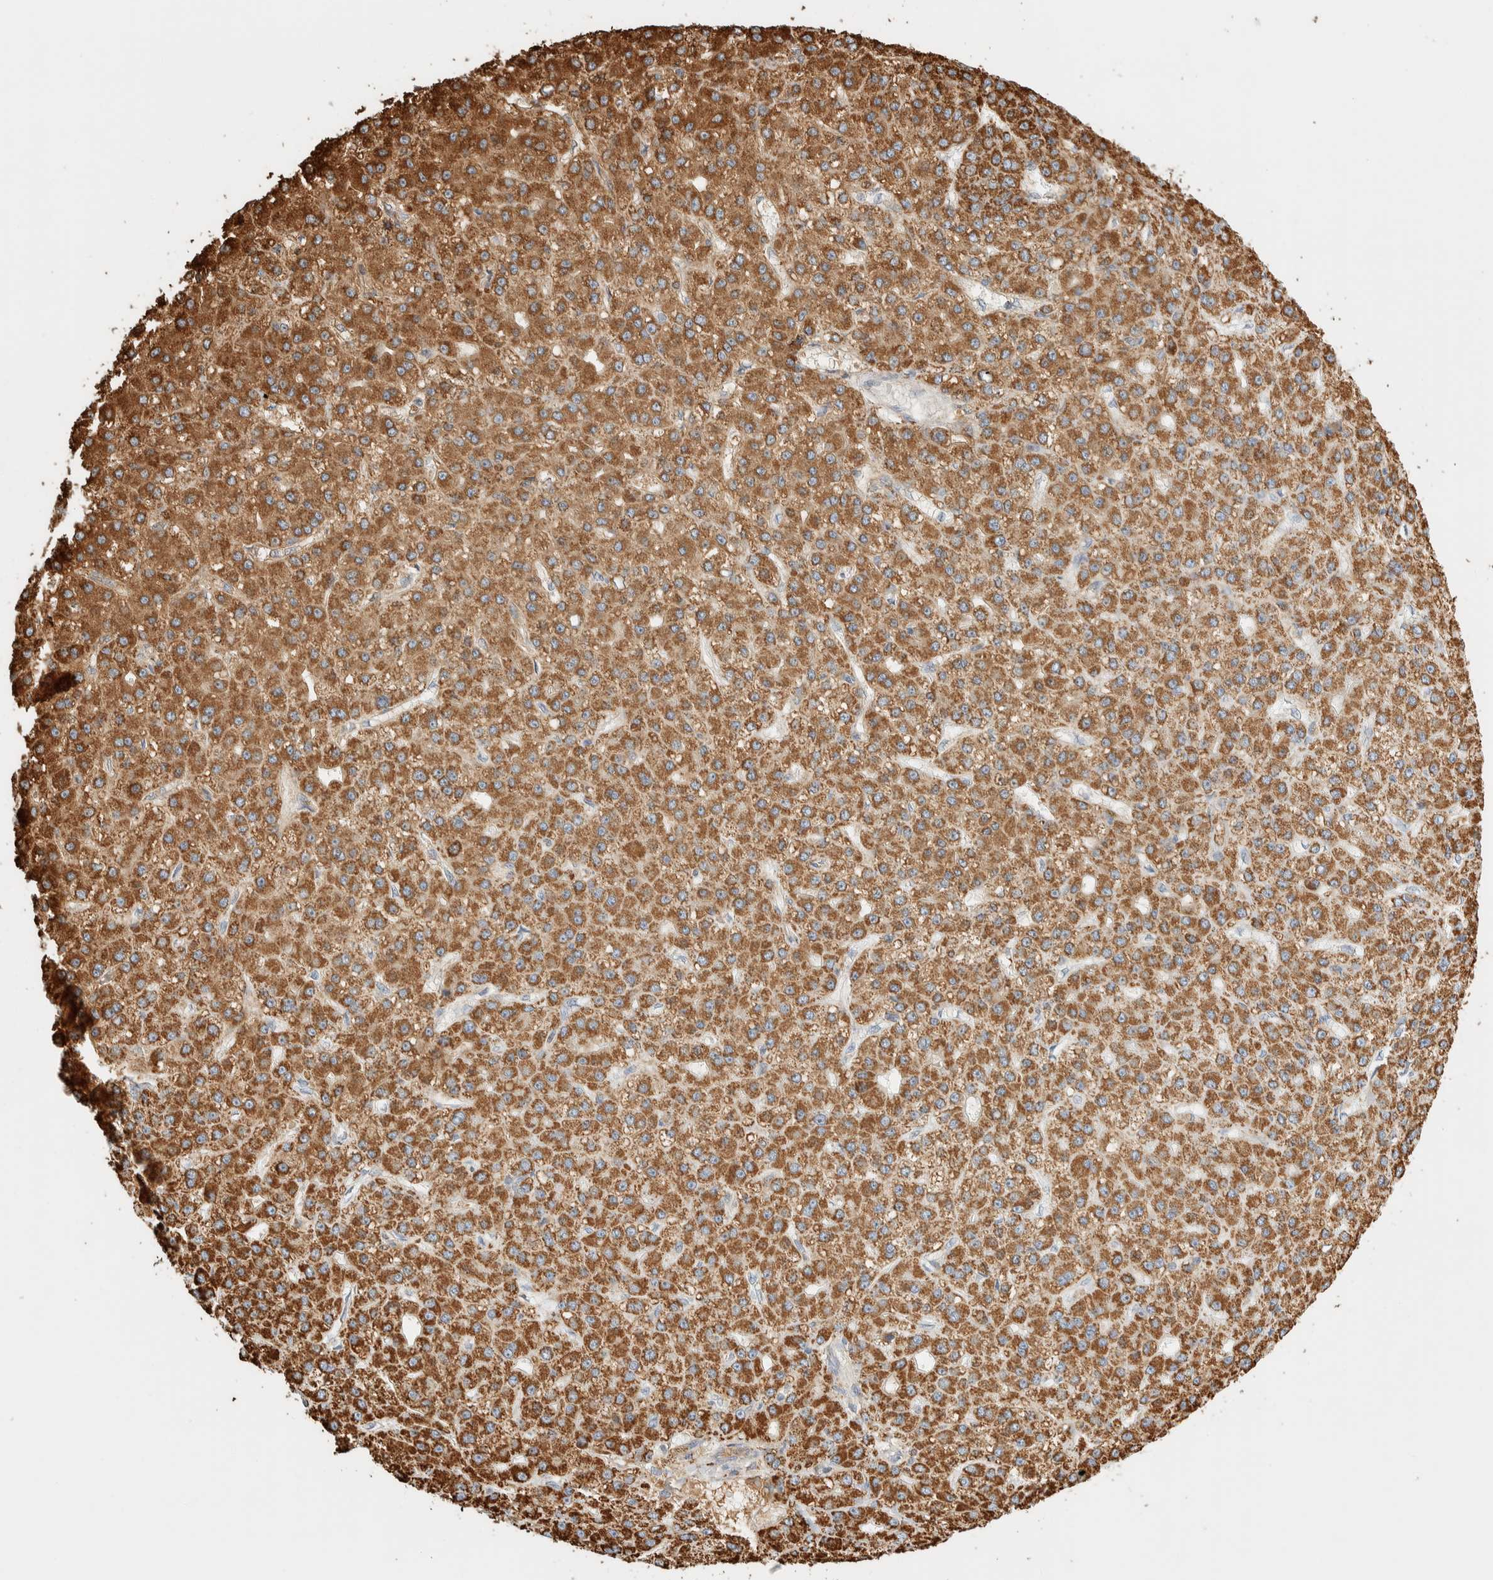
{"staining": {"intensity": "moderate", "quantity": ">75%", "location": "cytoplasmic/membranous"}, "tissue": "liver cancer", "cell_type": "Tumor cells", "image_type": "cancer", "snomed": [{"axis": "morphology", "description": "Carcinoma, Hepatocellular, NOS"}, {"axis": "topography", "description": "Liver"}], "caption": "Liver hepatocellular carcinoma stained with a protein marker exhibits moderate staining in tumor cells.", "gene": "ZNF454", "patient": {"sex": "male", "age": 67}}